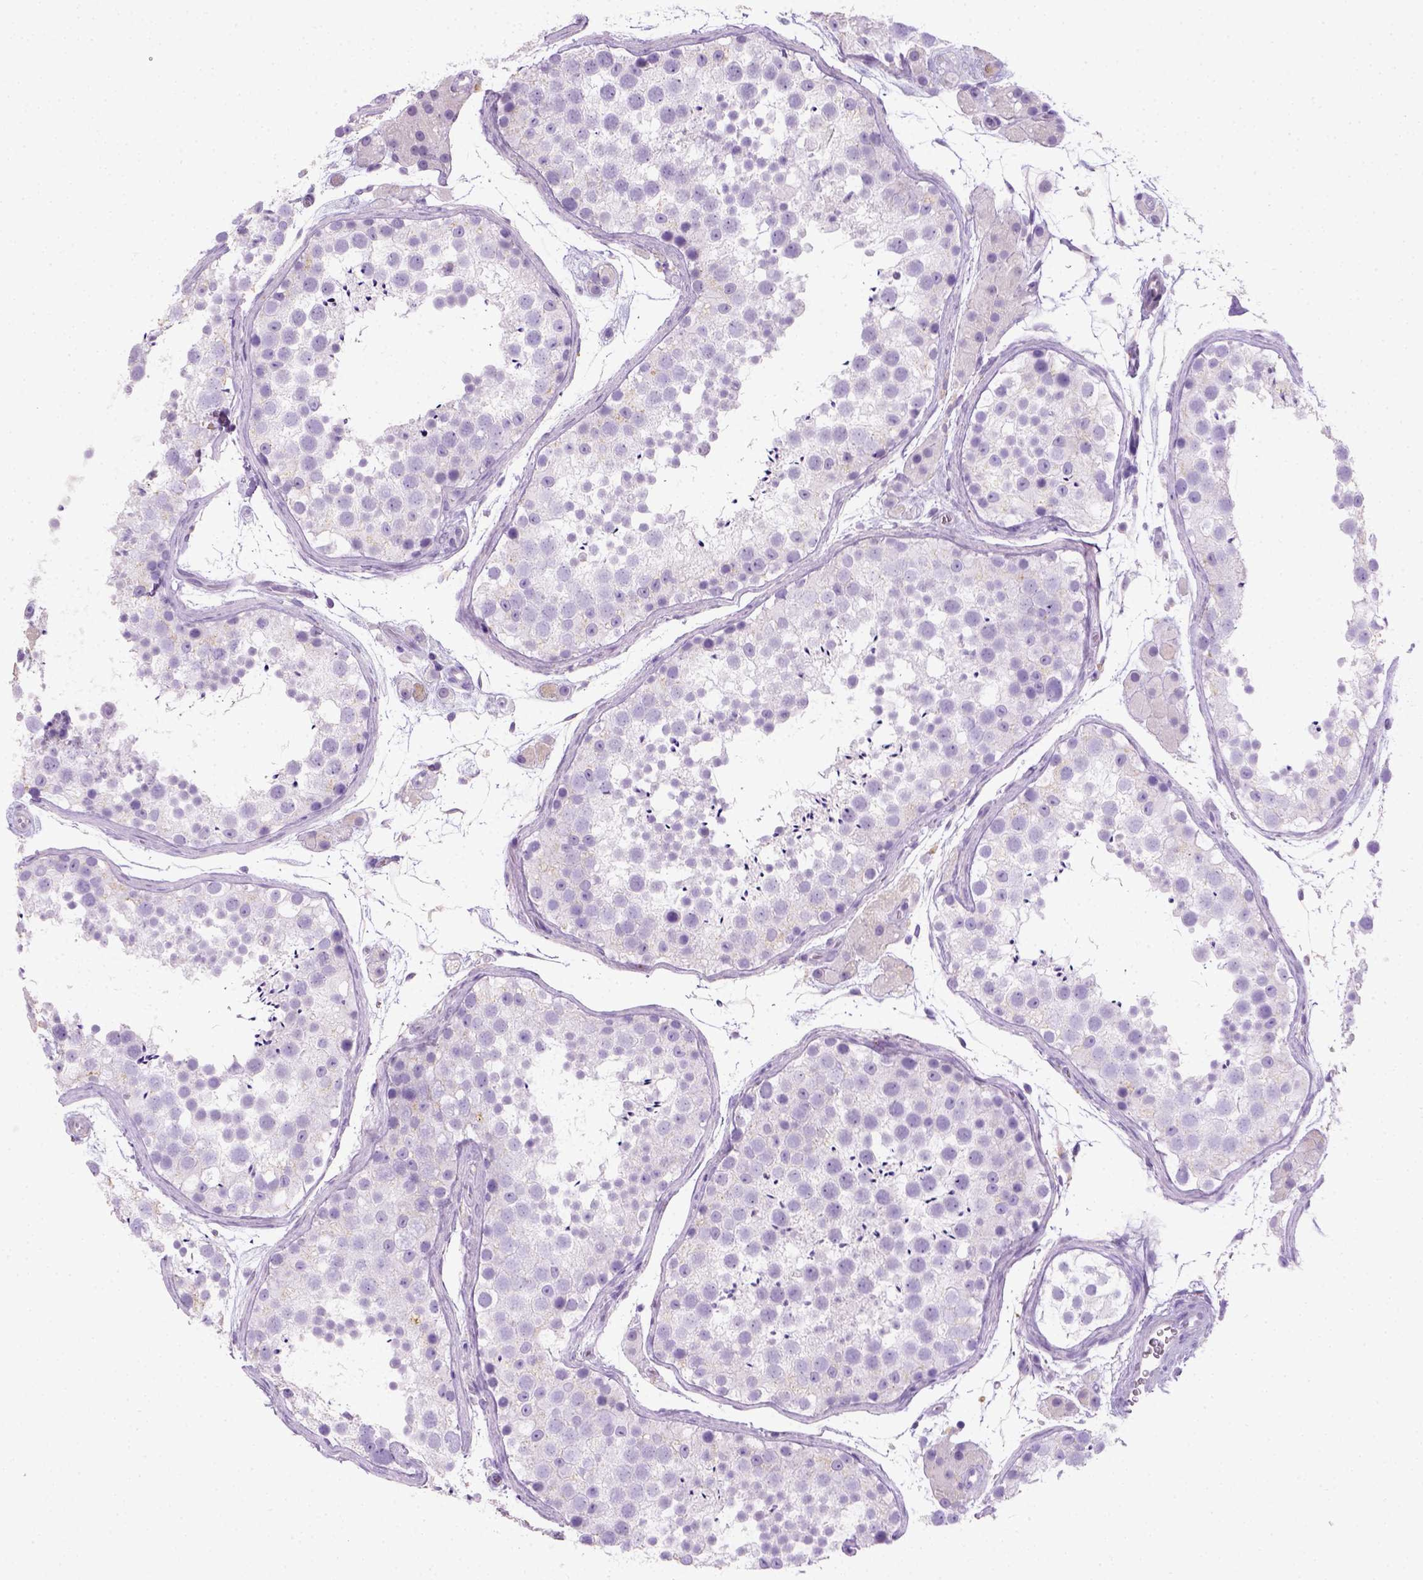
{"staining": {"intensity": "negative", "quantity": "none", "location": "none"}, "tissue": "testis", "cell_type": "Cells in seminiferous ducts", "image_type": "normal", "snomed": [{"axis": "morphology", "description": "Normal tissue, NOS"}, {"axis": "topography", "description": "Testis"}], "caption": "DAB (3,3'-diaminobenzidine) immunohistochemical staining of unremarkable testis displays no significant expression in cells in seminiferous ducts.", "gene": "KRT71", "patient": {"sex": "male", "age": 41}}